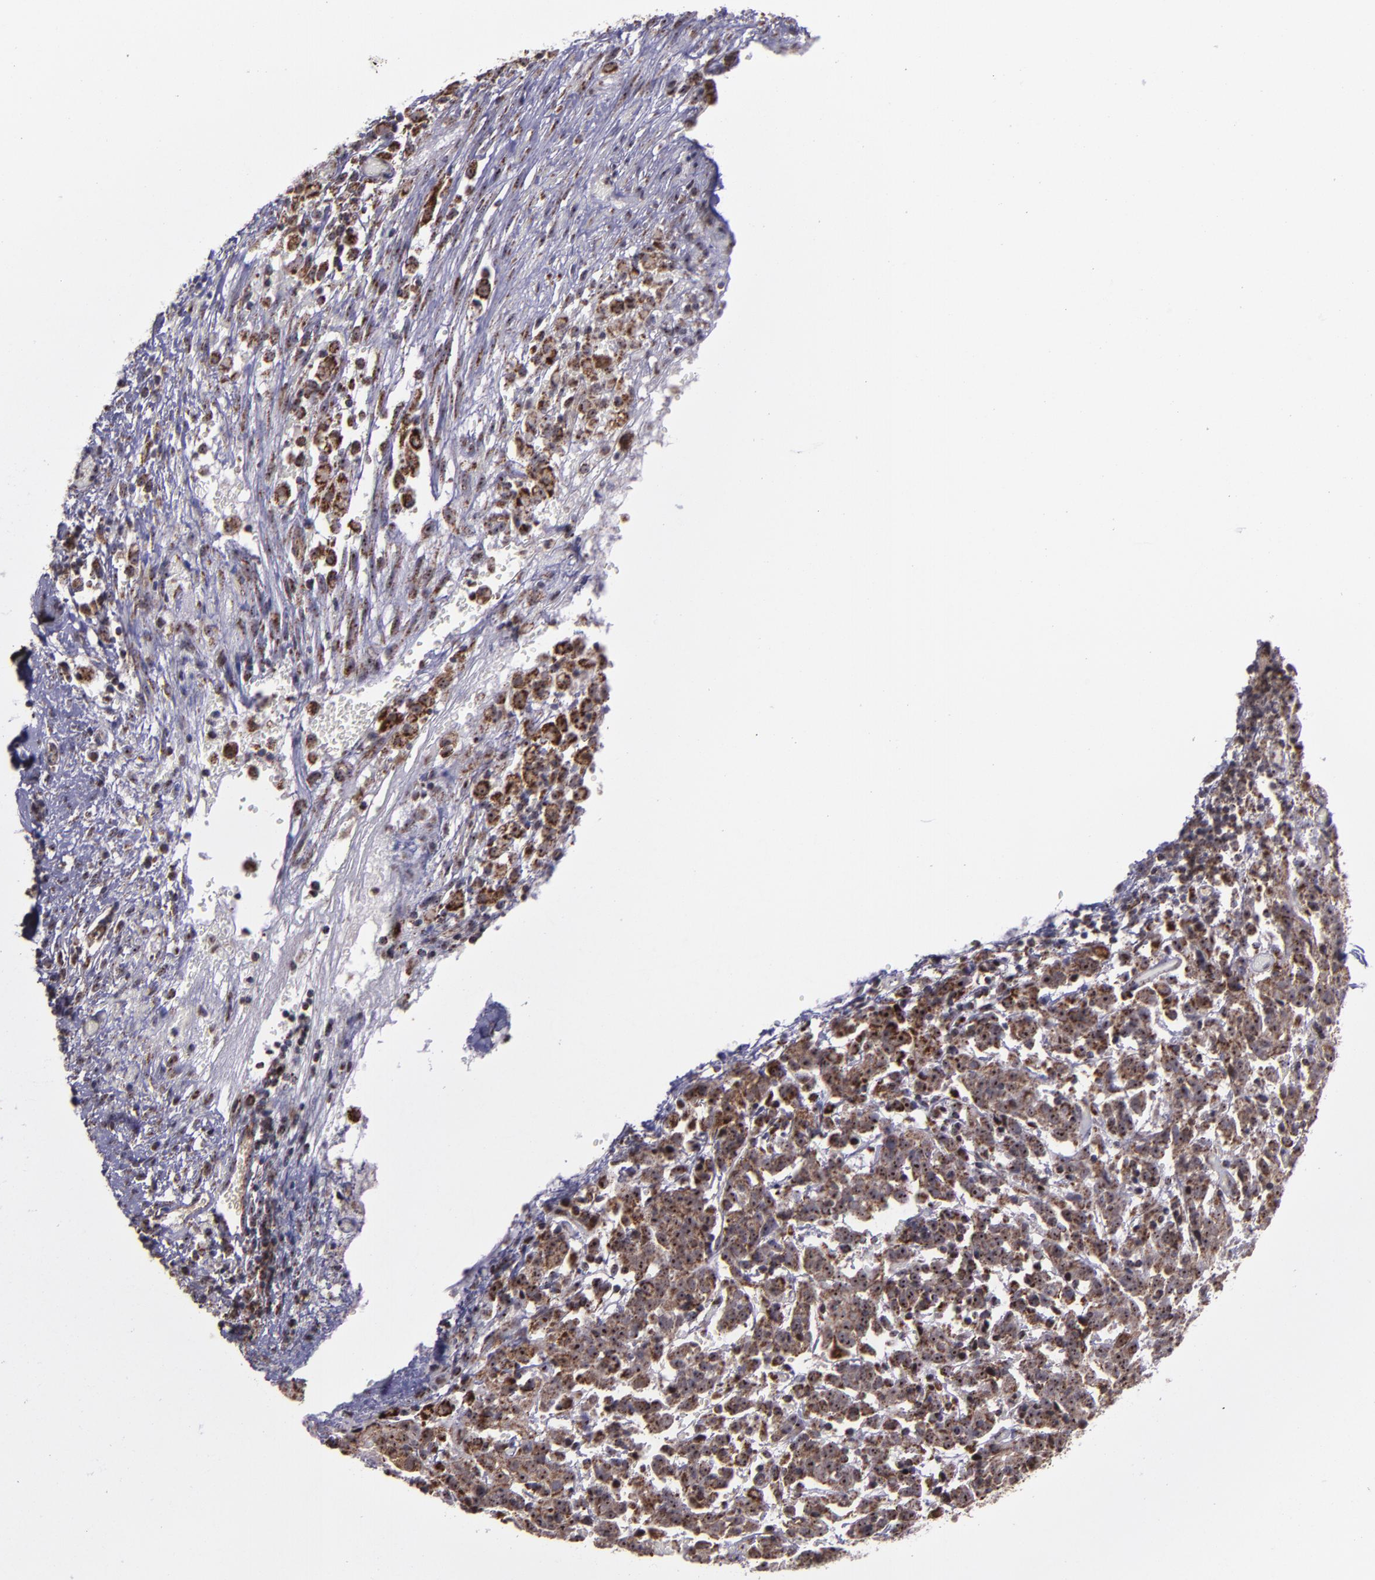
{"staining": {"intensity": "moderate", "quantity": ">75%", "location": "cytoplasmic/membranous"}, "tissue": "cervical cancer", "cell_type": "Tumor cells", "image_type": "cancer", "snomed": [{"axis": "morphology", "description": "Normal tissue, NOS"}, {"axis": "morphology", "description": "Squamous cell carcinoma, NOS"}, {"axis": "topography", "description": "Cervix"}], "caption": "The image reveals immunohistochemical staining of cervical cancer. There is moderate cytoplasmic/membranous staining is identified in about >75% of tumor cells.", "gene": "LONP1", "patient": {"sex": "female", "age": 67}}